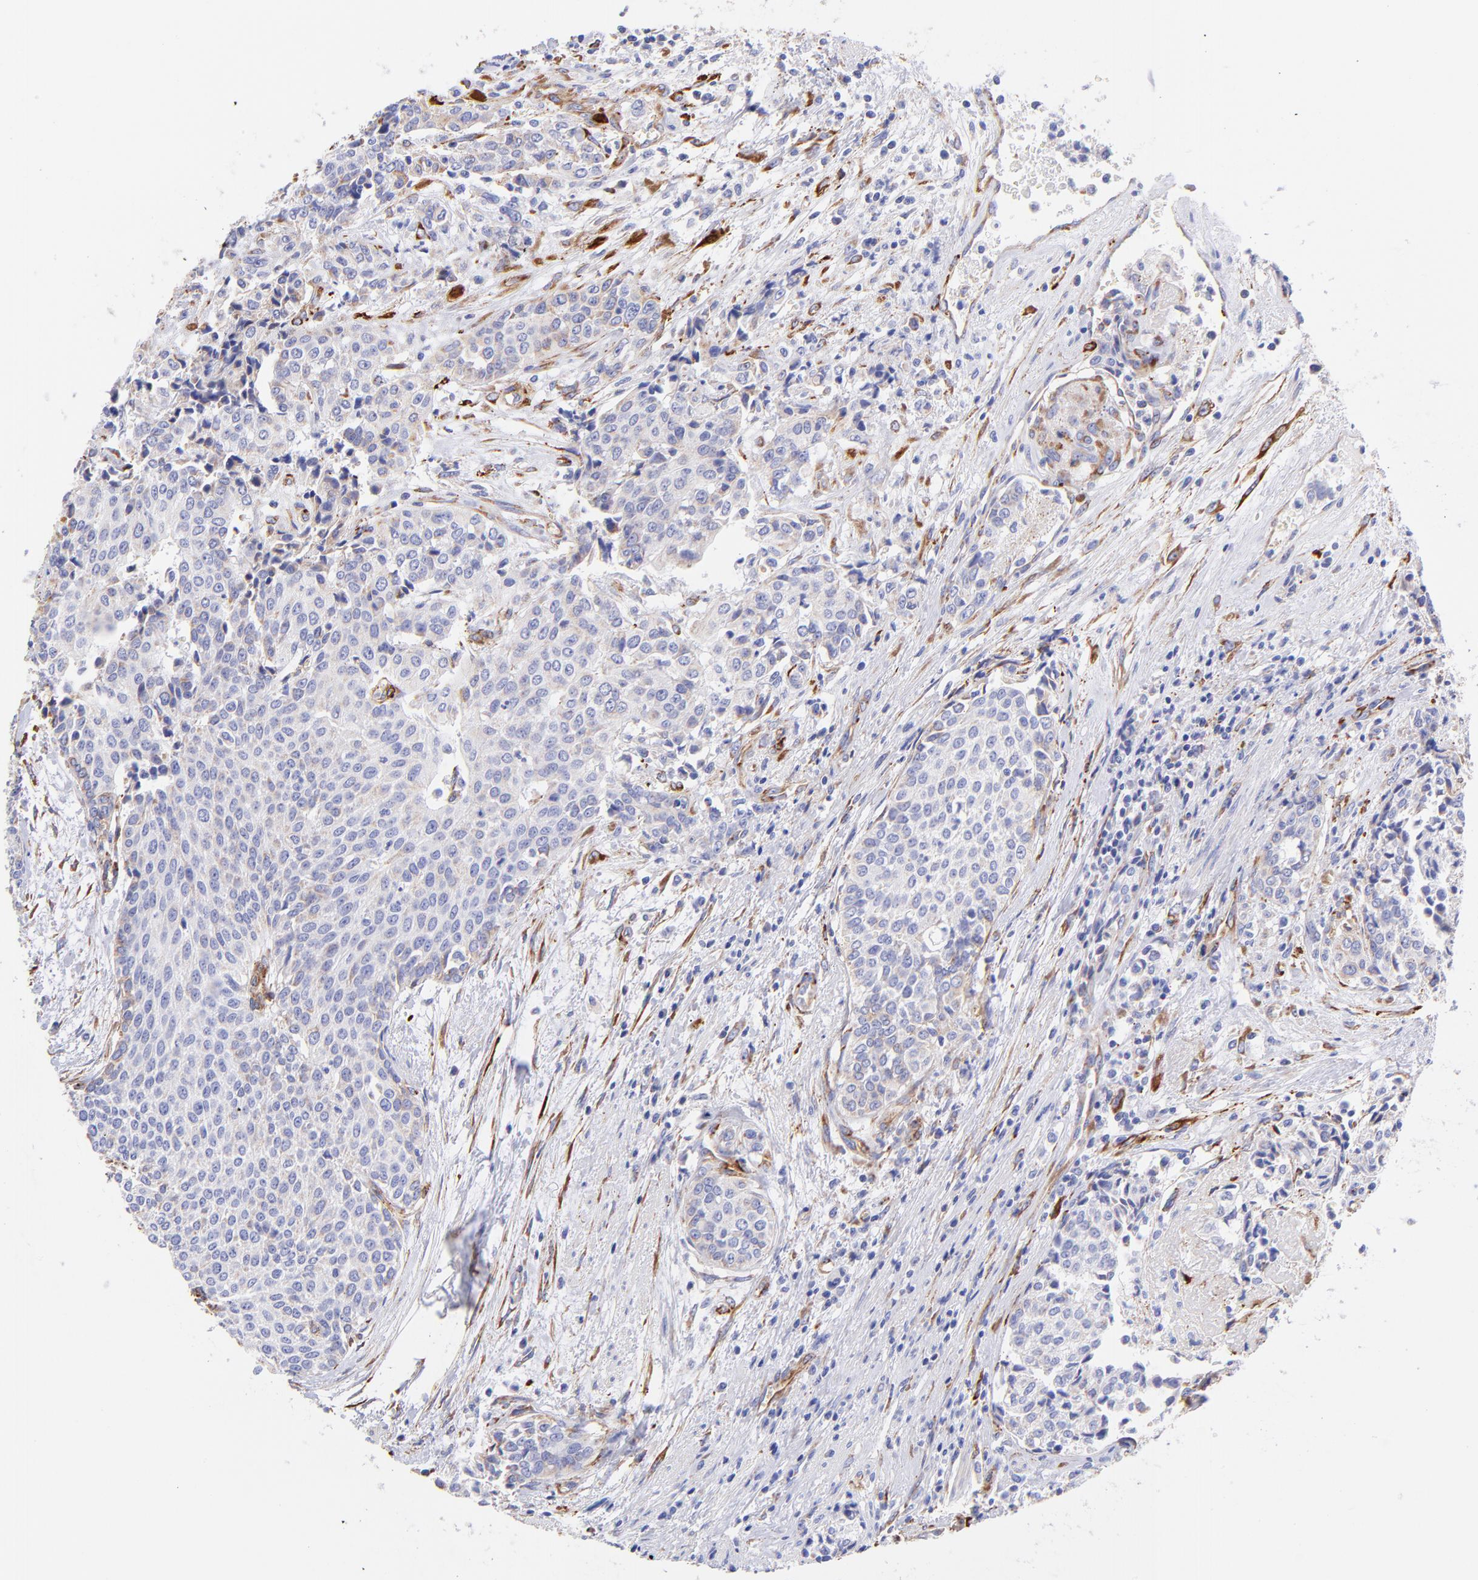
{"staining": {"intensity": "weak", "quantity": "<25%", "location": "cytoplasmic/membranous"}, "tissue": "urothelial cancer", "cell_type": "Tumor cells", "image_type": "cancer", "snomed": [{"axis": "morphology", "description": "Urothelial carcinoma, Low grade"}, {"axis": "topography", "description": "Urinary bladder"}], "caption": "A high-resolution micrograph shows immunohistochemistry (IHC) staining of low-grade urothelial carcinoma, which demonstrates no significant staining in tumor cells.", "gene": "SPARC", "patient": {"sex": "female", "age": 73}}